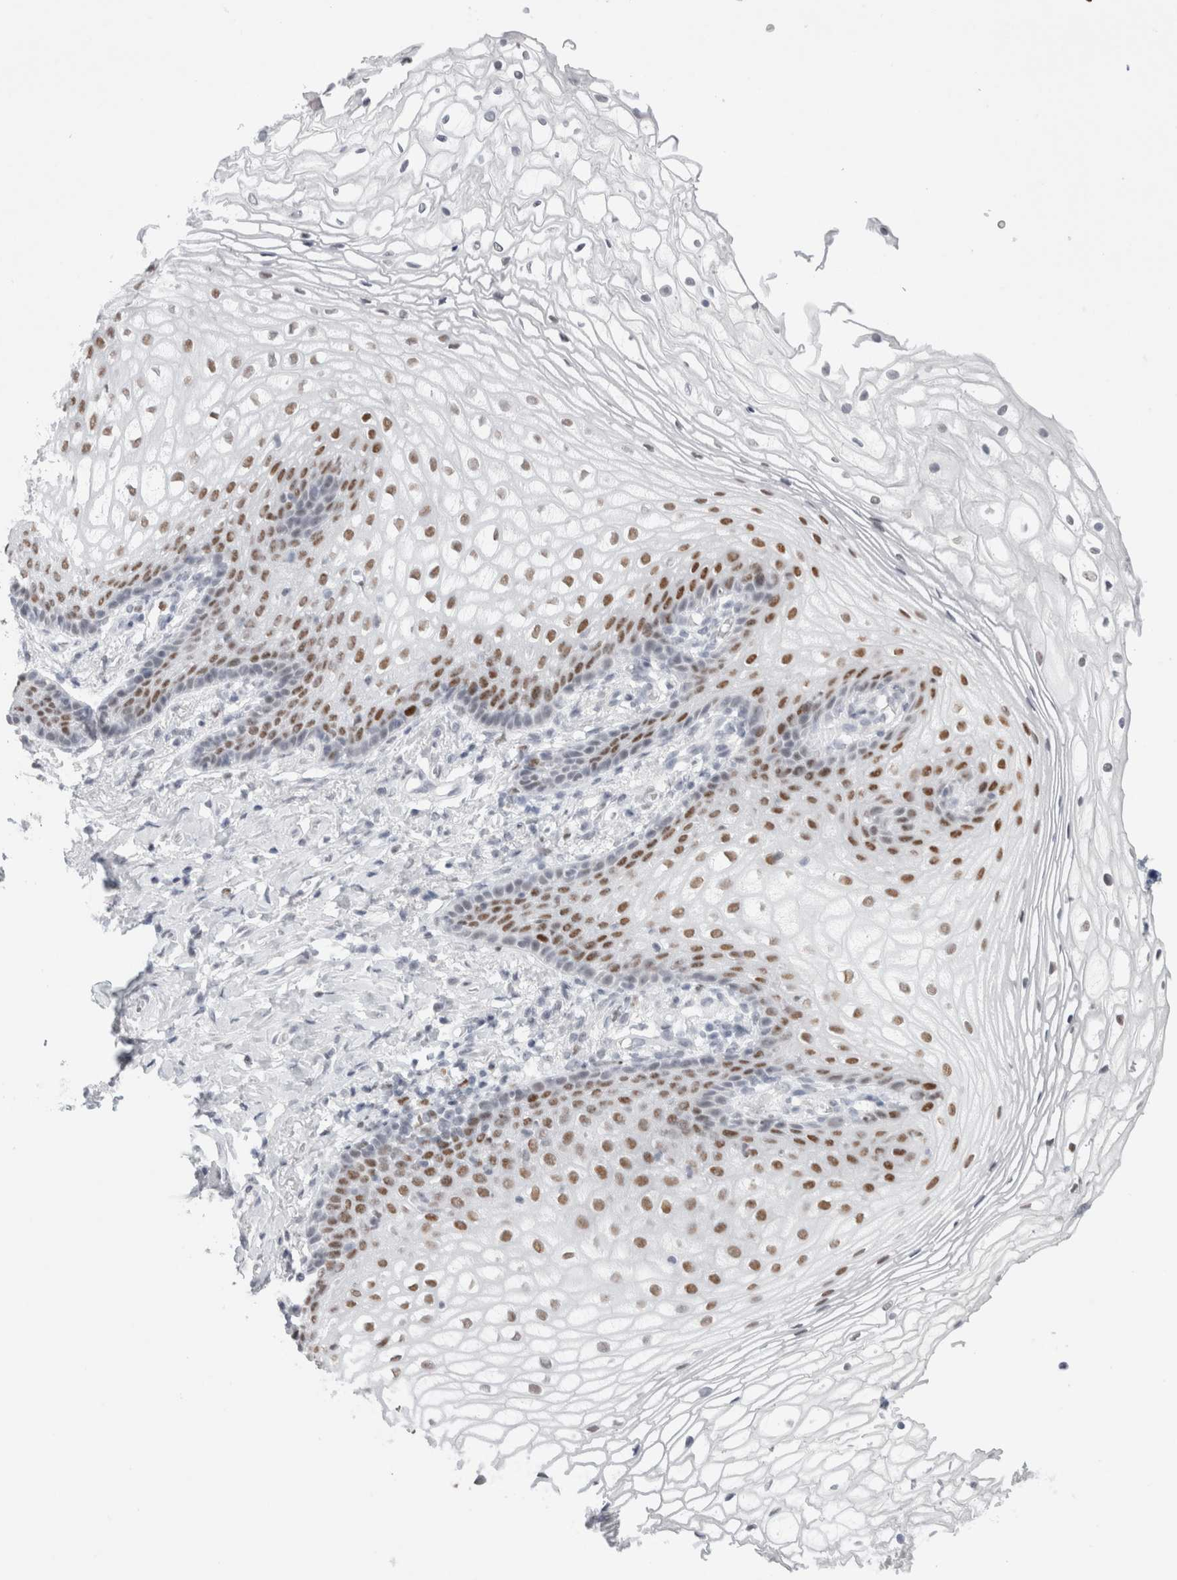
{"staining": {"intensity": "strong", "quantity": "25%-75%", "location": "nuclear"}, "tissue": "vagina", "cell_type": "Squamous epithelial cells", "image_type": "normal", "snomed": [{"axis": "morphology", "description": "Normal tissue, NOS"}, {"axis": "topography", "description": "Vagina"}], "caption": "Squamous epithelial cells show strong nuclear positivity in about 25%-75% of cells in unremarkable vagina. The staining was performed using DAB, with brown indicating positive protein expression. Nuclei are stained blue with hematoxylin.", "gene": "SMARCC1", "patient": {"sex": "female", "age": 60}}